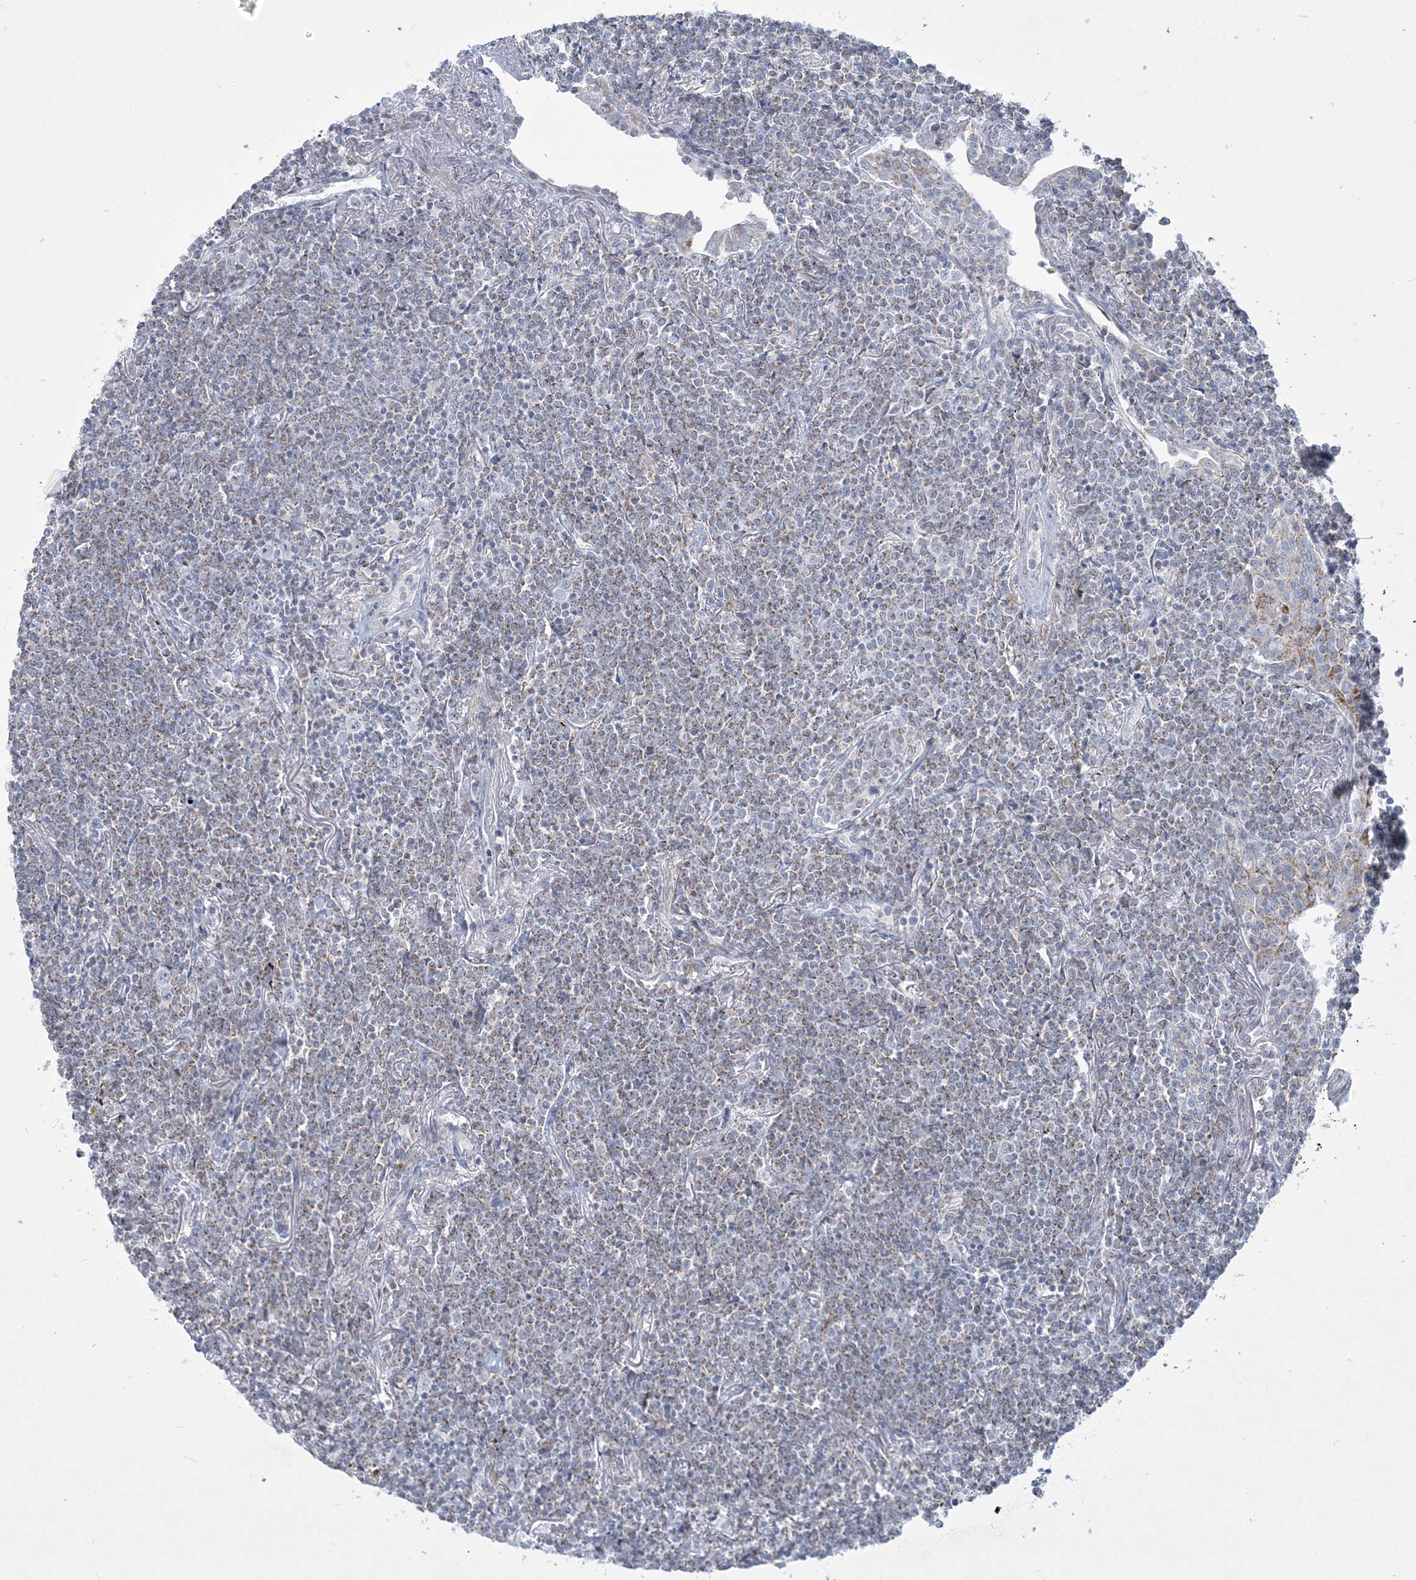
{"staining": {"intensity": "weak", "quantity": ">75%", "location": "cytoplasmic/membranous"}, "tissue": "lymphoma", "cell_type": "Tumor cells", "image_type": "cancer", "snomed": [{"axis": "morphology", "description": "Malignant lymphoma, non-Hodgkin's type, Low grade"}, {"axis": "topography", "description": "Lung"}], "caption": "Immunohistochemical staining of human malignant lymphoma, non-Hodgkin's type (low-grade) displays weak cytoplasmic/membranous protein expression in about >75% of tumor cells.", "gene": "TBC1D7", "patient": {"sex": "female", "age": 71}}